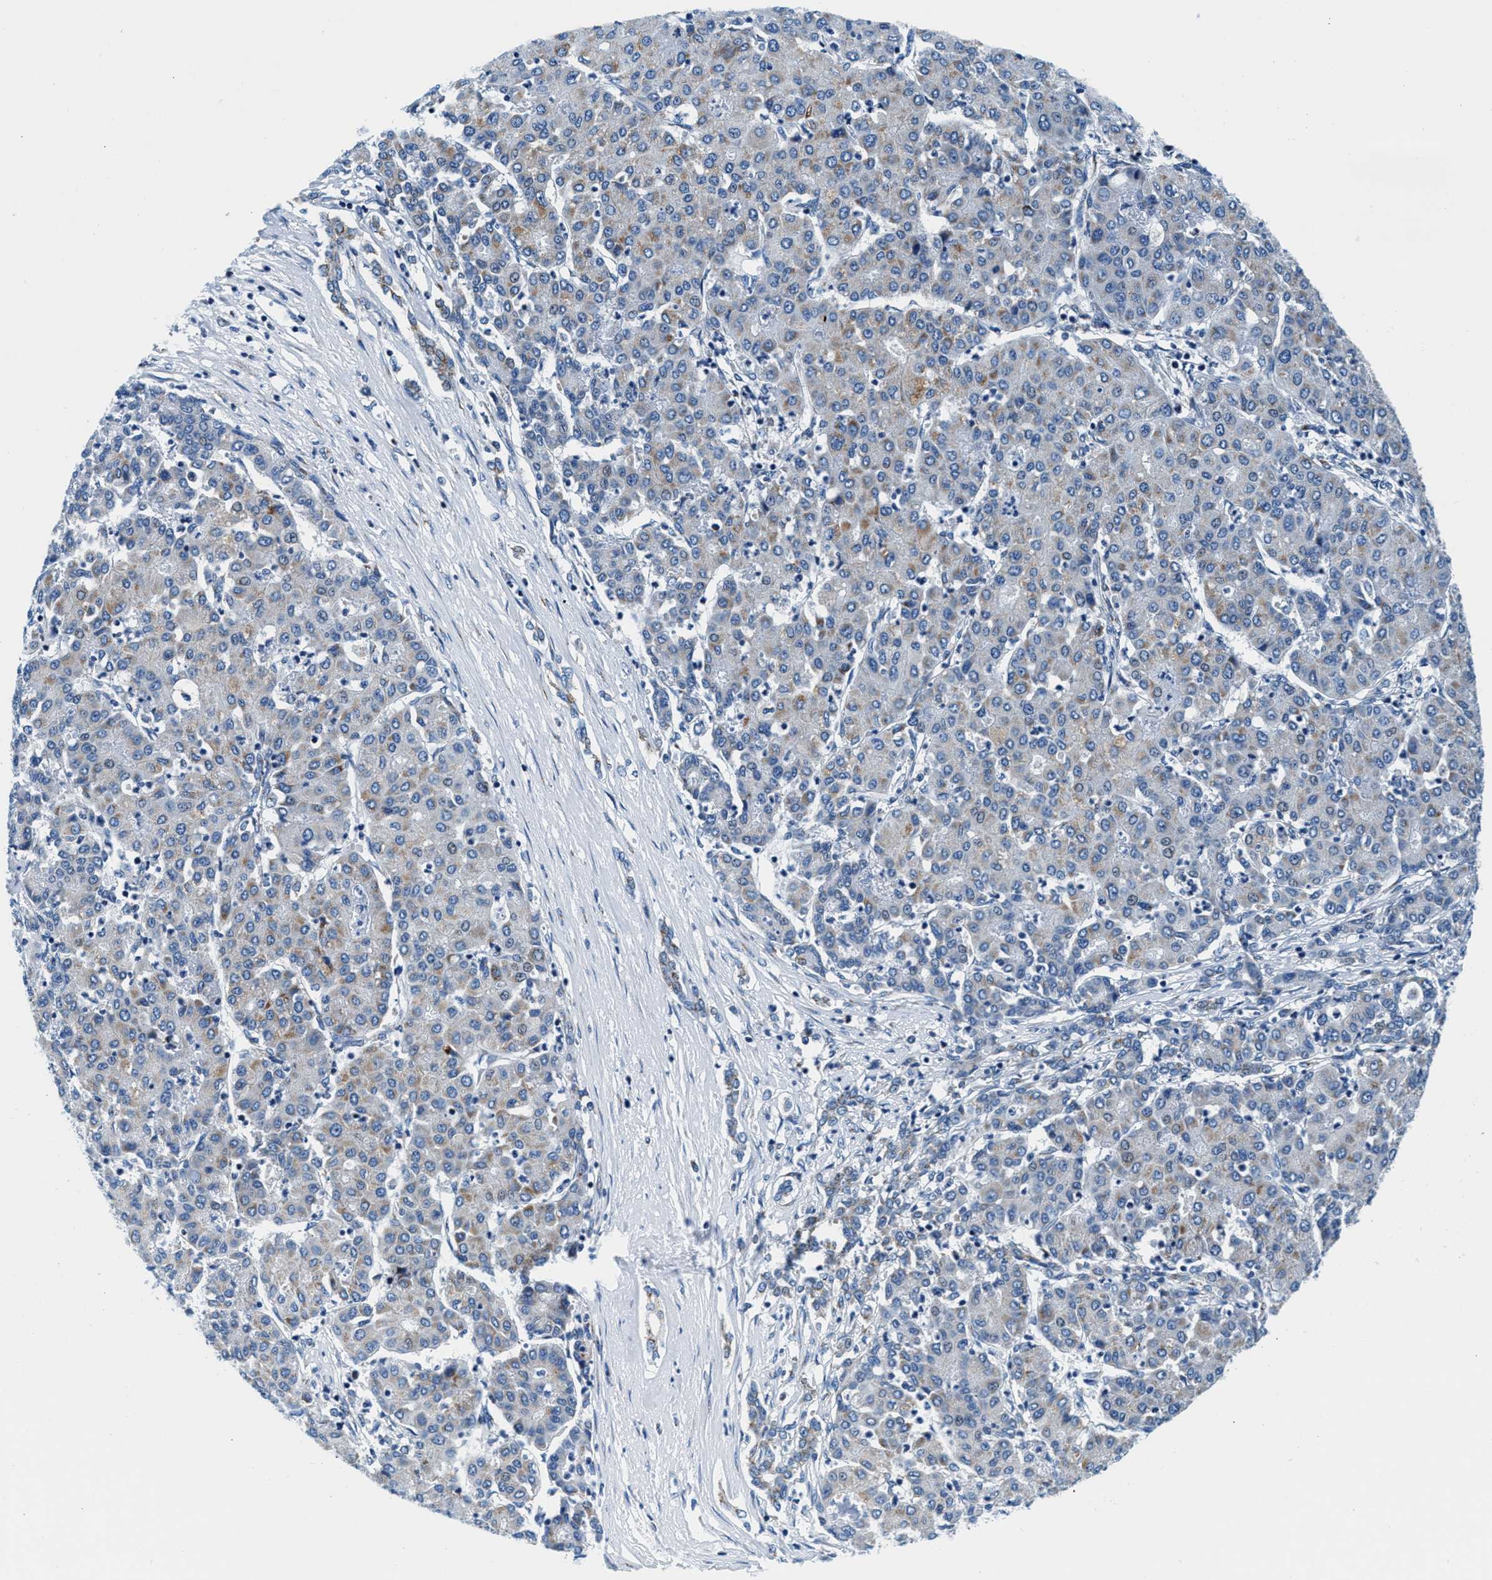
{"staining": {"intensity": "weak", "quantity": "<25%", "location": "cytoplasmic/membranous"}, "tissue": "liver cancer", "cell_type": "Tumor cells", "image_type": "cancer", "snomed": [{"axis": "morphology", "description": "Carcinoma, Hepatocellular, NOS"}, {"axis": "topography", "description": "Liver"}], "caption": "Immunohistochemistry micrograph of neoplastic tissue: human hepatocellular carcinoma (liver) stained with DAB (3,3'-diaminobenzidine) shows no significant protein staining in tumor cells.", "gene": "VPS53", "patient": {"sex": "male", "age": 65}}